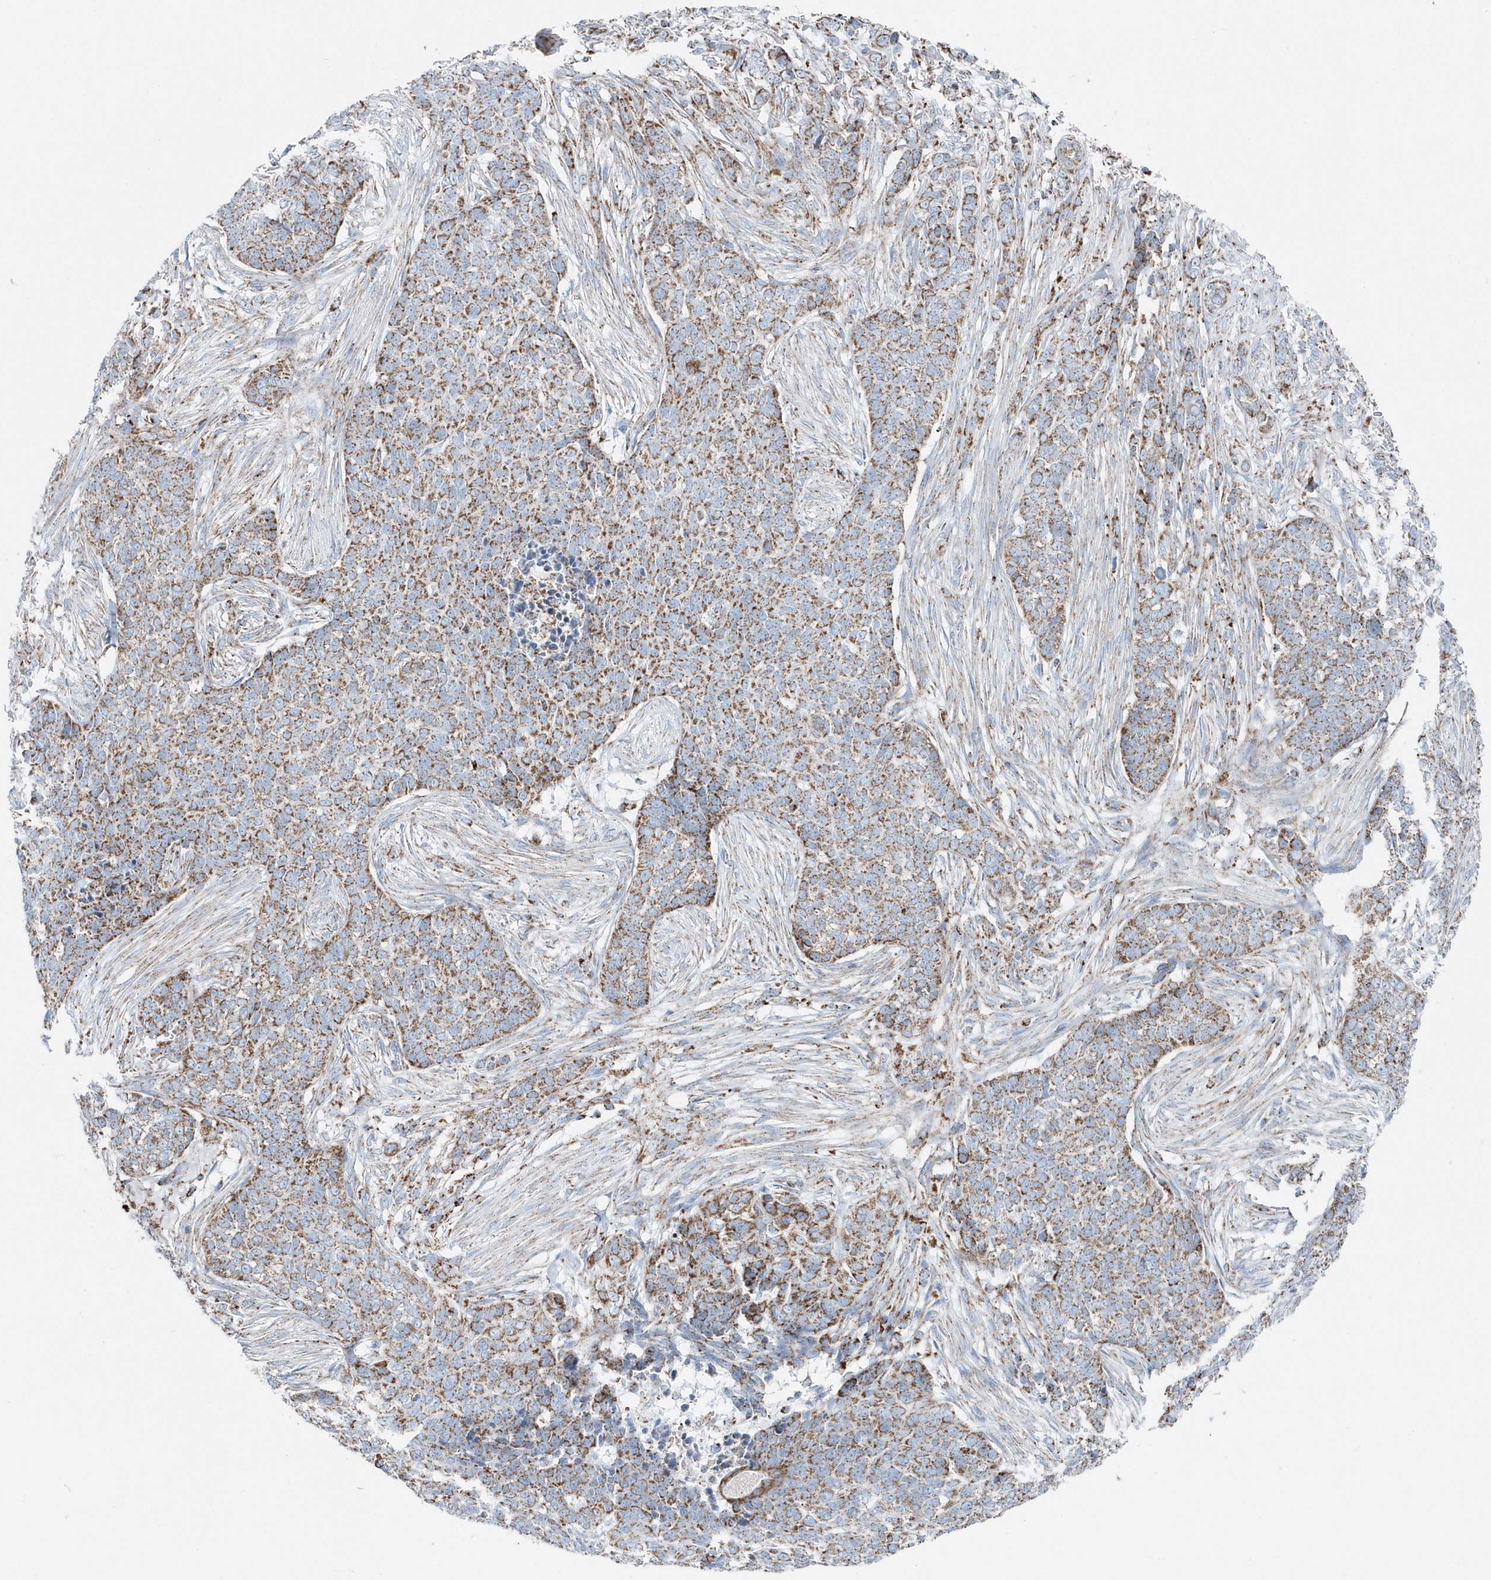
{"staining": {"intensity": "moderate", "quantity": ">75%", "location": "cytoplasmic/membranous"}, "tissue": "skin cancer", "cell_type": "Tumor cells", "image_type": "cancer", "snomed": [{"axis": "morphology", "description": "Basal cell carcinoma"}, {"axis": "topography", "description": "Skin"}], "caption": "Basal cell carcinoma (skin) was stained to show a protein in brown. There is medium levels of moderate cytoplasmic/membranous positivity in about >75% of tumor cells.", "gene": "TMCO6", "patient": {"sex": "male", "age": 85}}